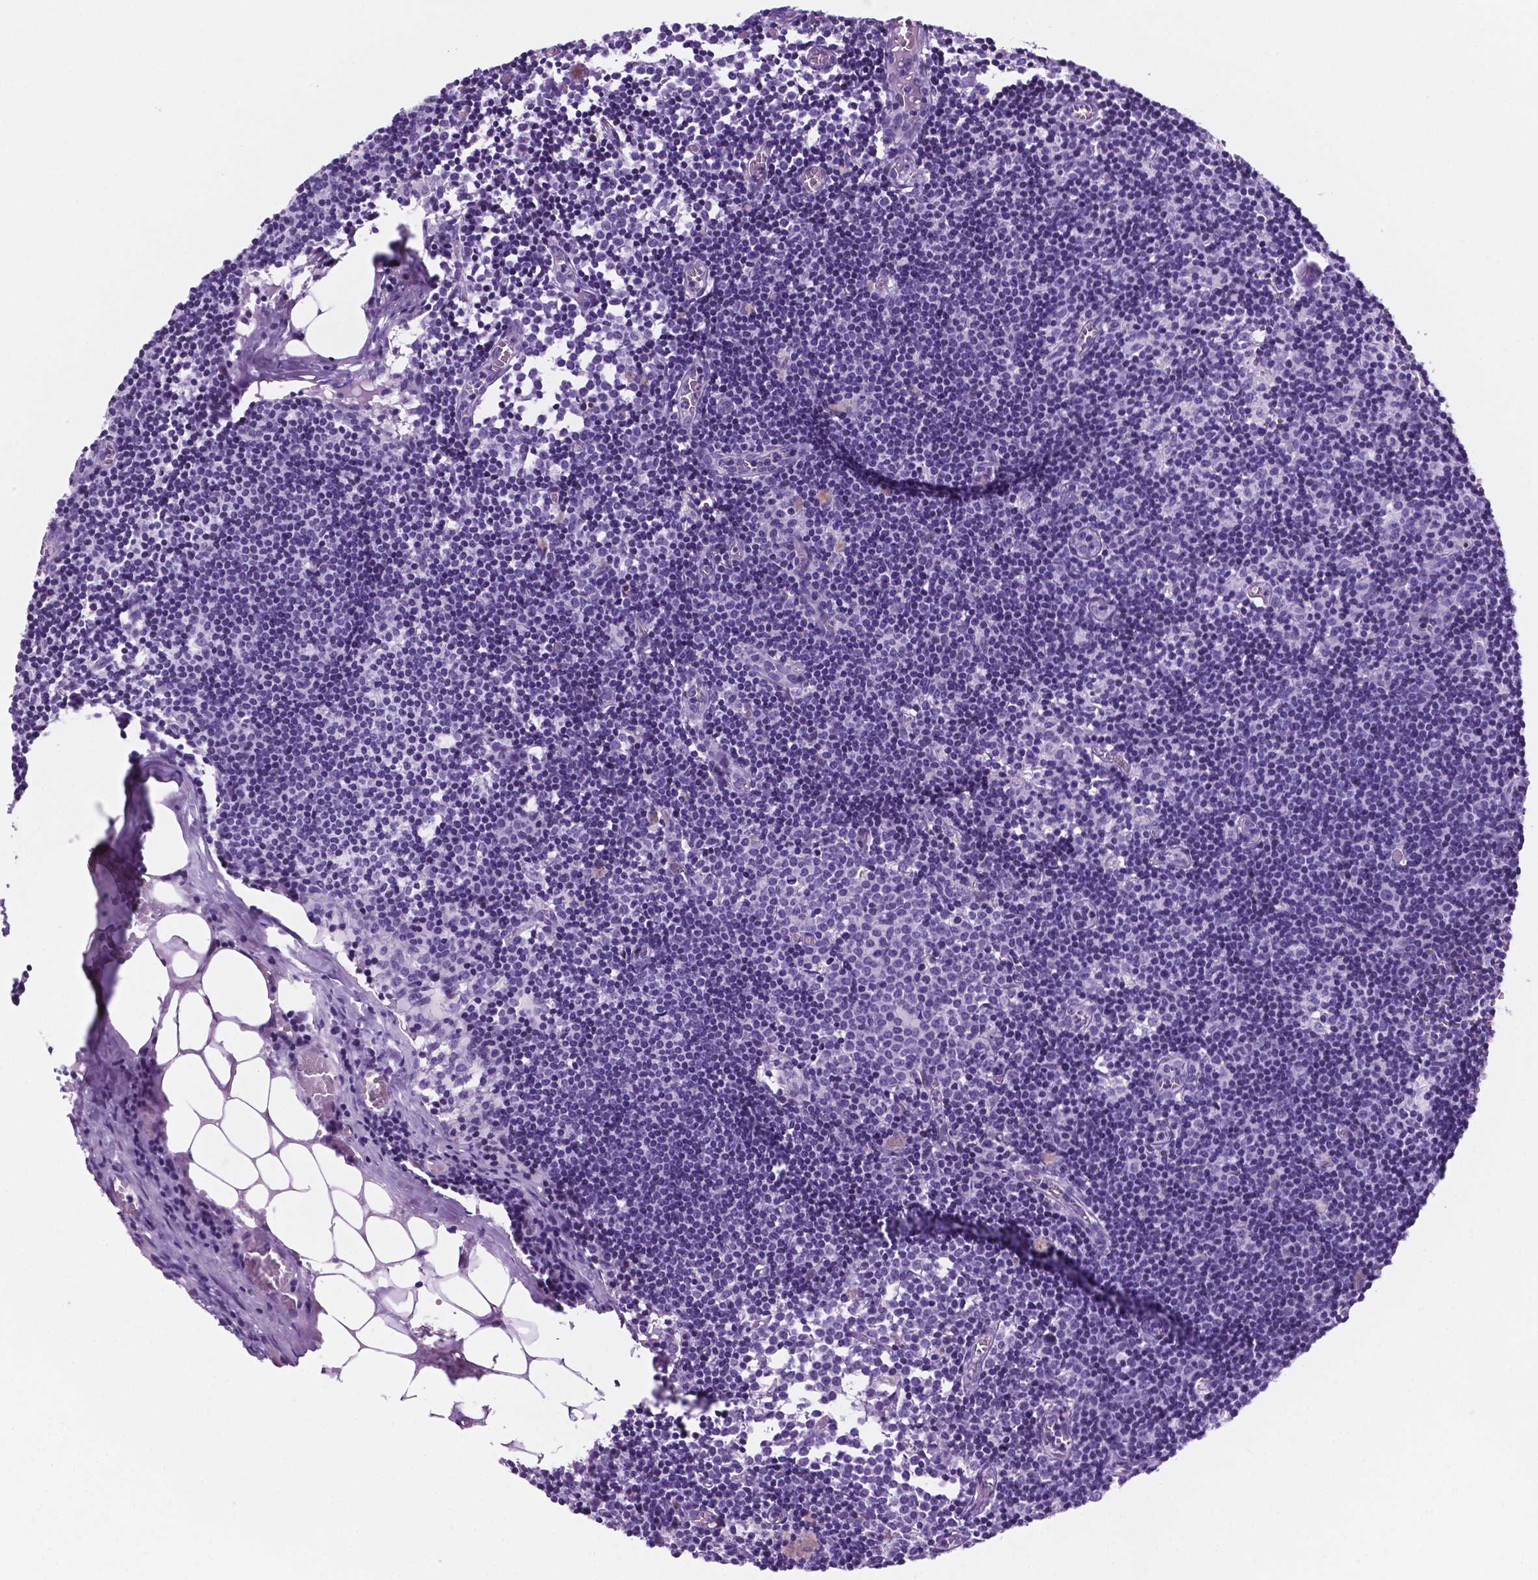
{"staining": {"intensity": "negative", "quantity": "none", "location": "none"}, "tissue": "lymph node", "cell_type": "Germinal center cells", "image_type": "normal", "snomed": [{"axis": "morphology", "description": "Normal tissue, NOS"}, {"axis": "topography", "description": "Lymph node"}], "caption": "This is a histopathology image of immunohistochemistry (IHC) staining of normal lymph node, which shows no expression in germinal center cells. (Brightfield microscopy of DAB immunohistochemistry at high magnification).", "gene": "C17orf107", "patient": {"sex": "female", "age": 52}}